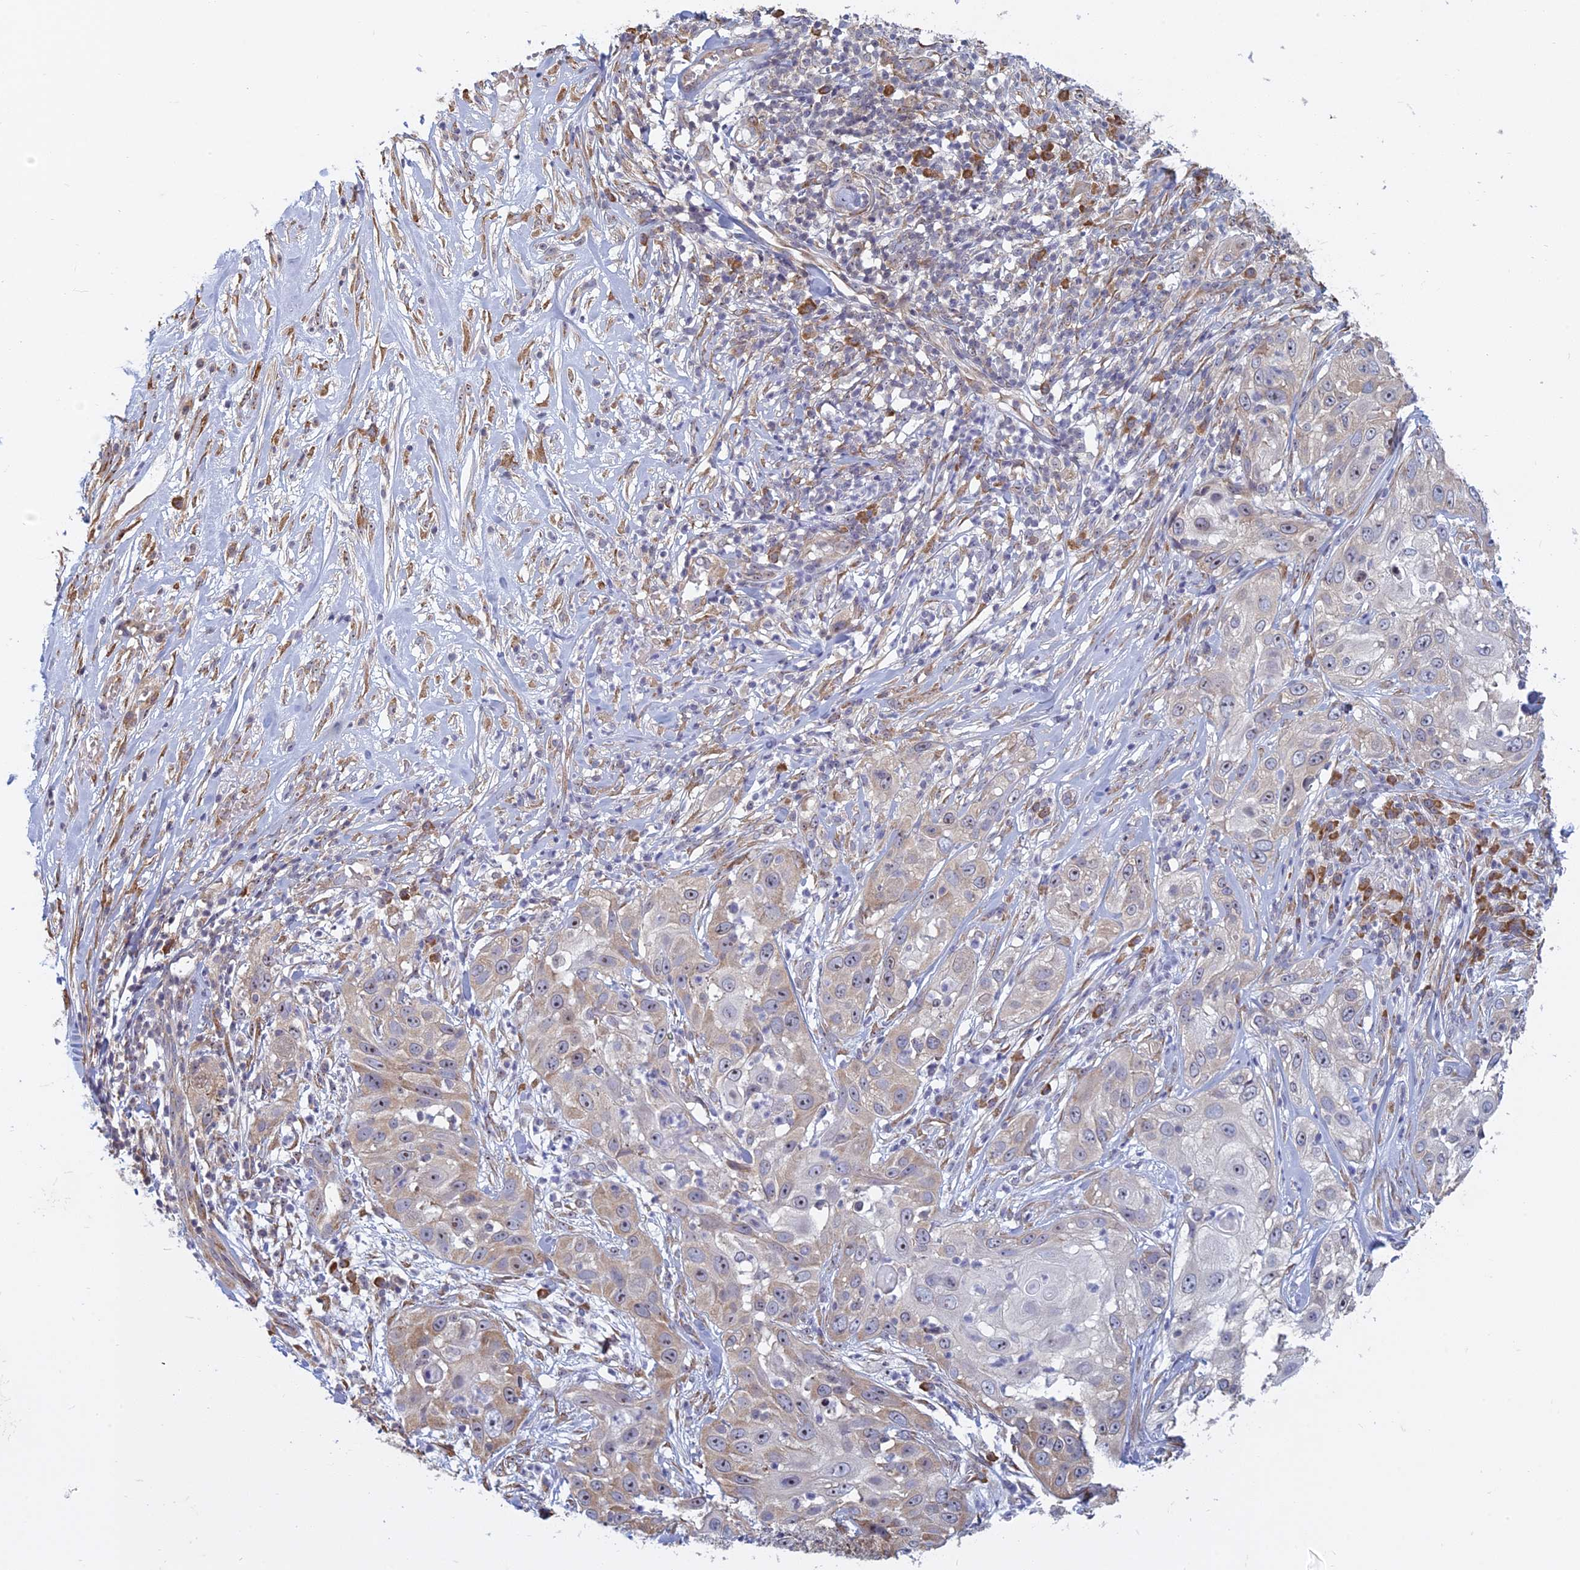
{"staining": {"intensity": "weak", "quantity": "25%-75%", "location": "cytoplasmic/membranous"}, "tissue": "skin cancer", "cell_type": "Tumor cells", "image_type": "cancer", "snomed": [{"axis": "morphology", "description": "Squamous cell carcinoma, NOS"}, {"axis": "topography", "description": "Skin"}], "caption": "Immunohistochemistry (DAB) staining of human squamous cell carcinoma (skin) exhibits weak cytoplasmic/membranous protein expression in about 25%-75% of tumor cells.", "gene": "RPS19BP1", "patient": {"sex": "female", "age": 44}}